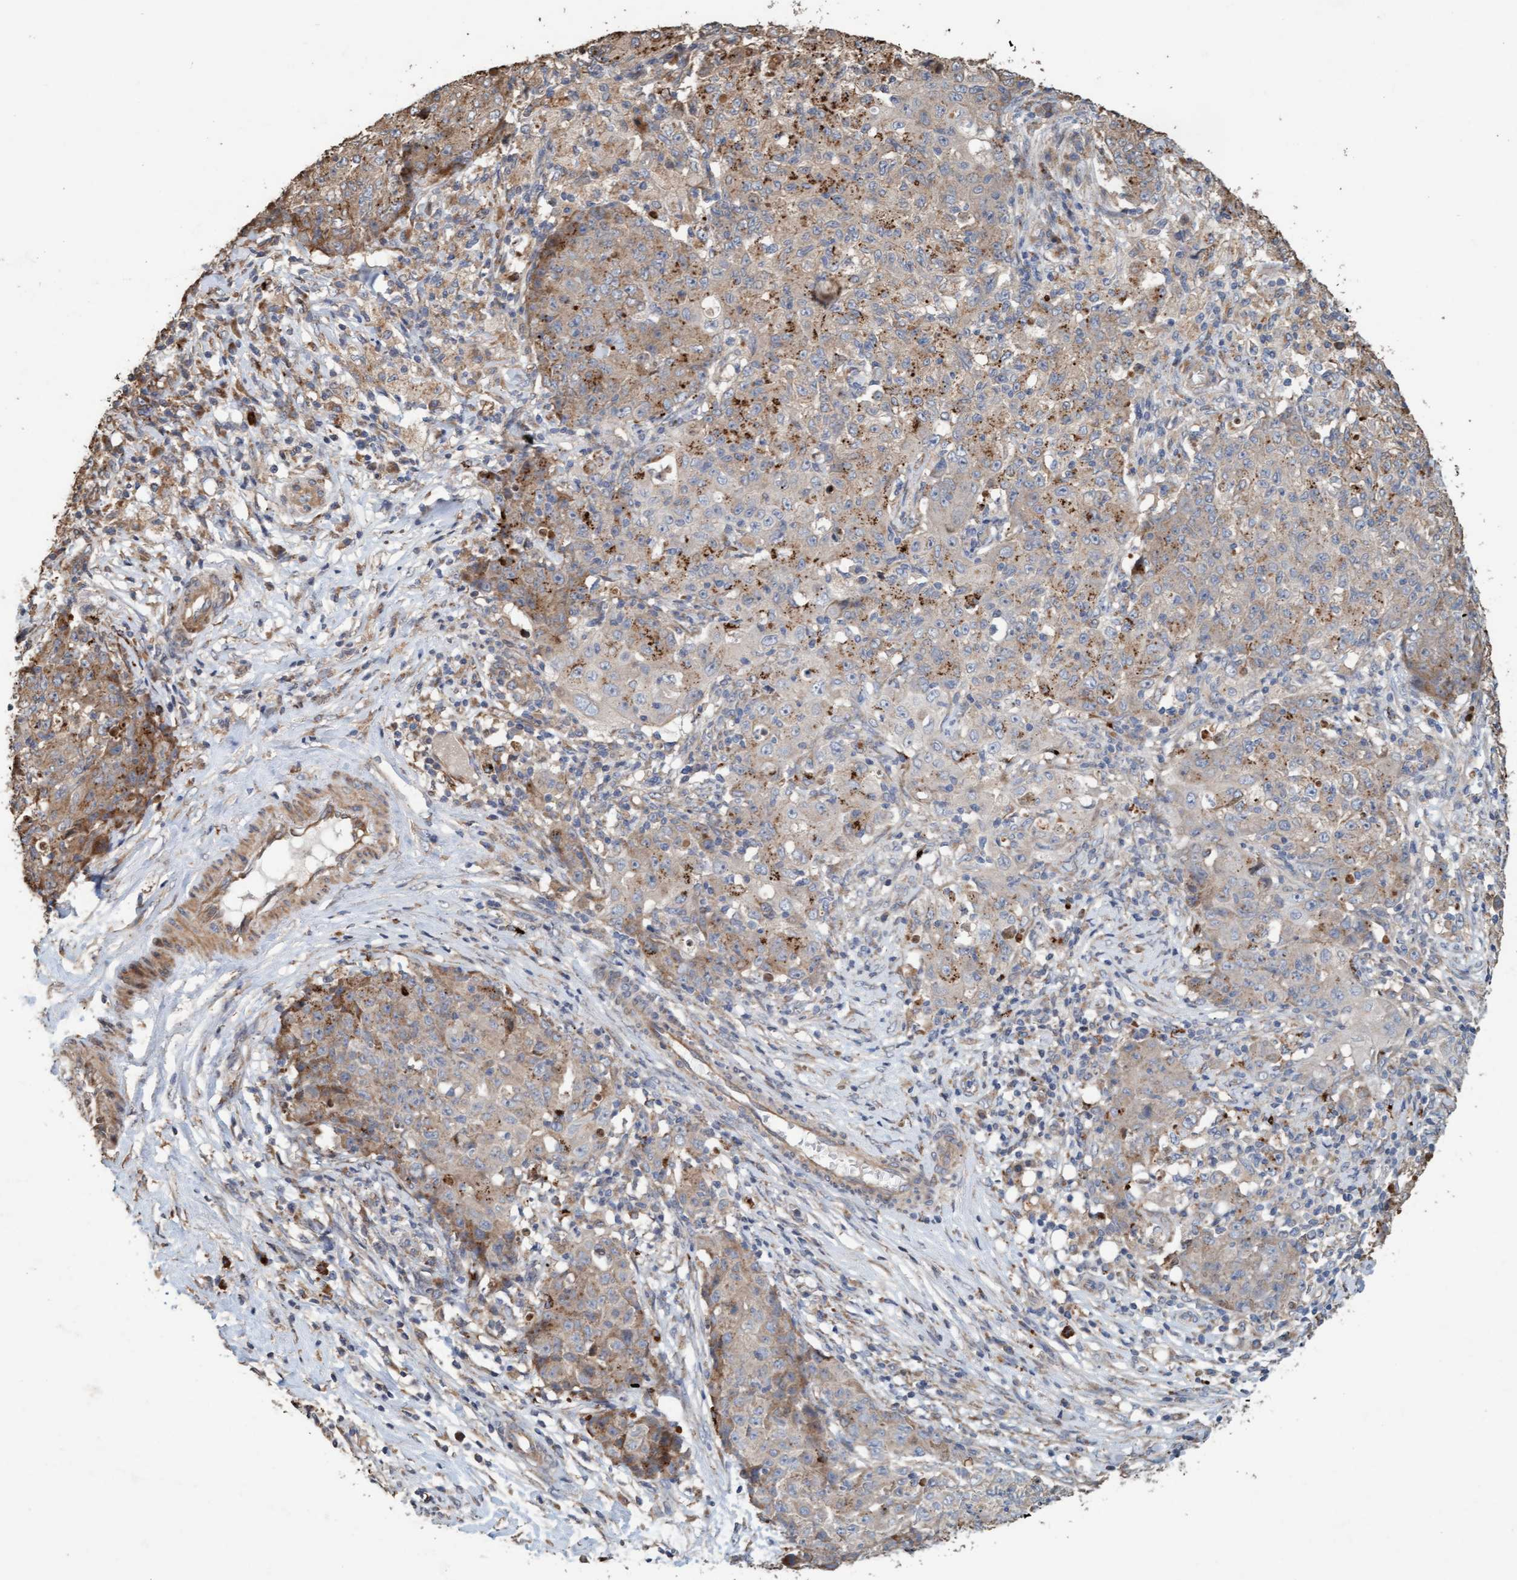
{"staining": {"intensity": "weak", "quantity": "<25%", "location": "cytoplasmic/membranous"}, "tissue": "ovarian cancer", "cell_type": "Tumor cells", "image_type": "cancer", "snomed": [{"axis": "morphology", "description": "Carcinoma, endometroid"}, {"axis": "topography", "description": "Ovary"}], "caption": "Tumor cells are negative for brown protein staining in endometroid carcinoma (ovarian). (Immunohistochemistry, brightfield microscopy, high magnification).", "gene": "LONRF1", "patient": {"sex": "female", "age": 42}}